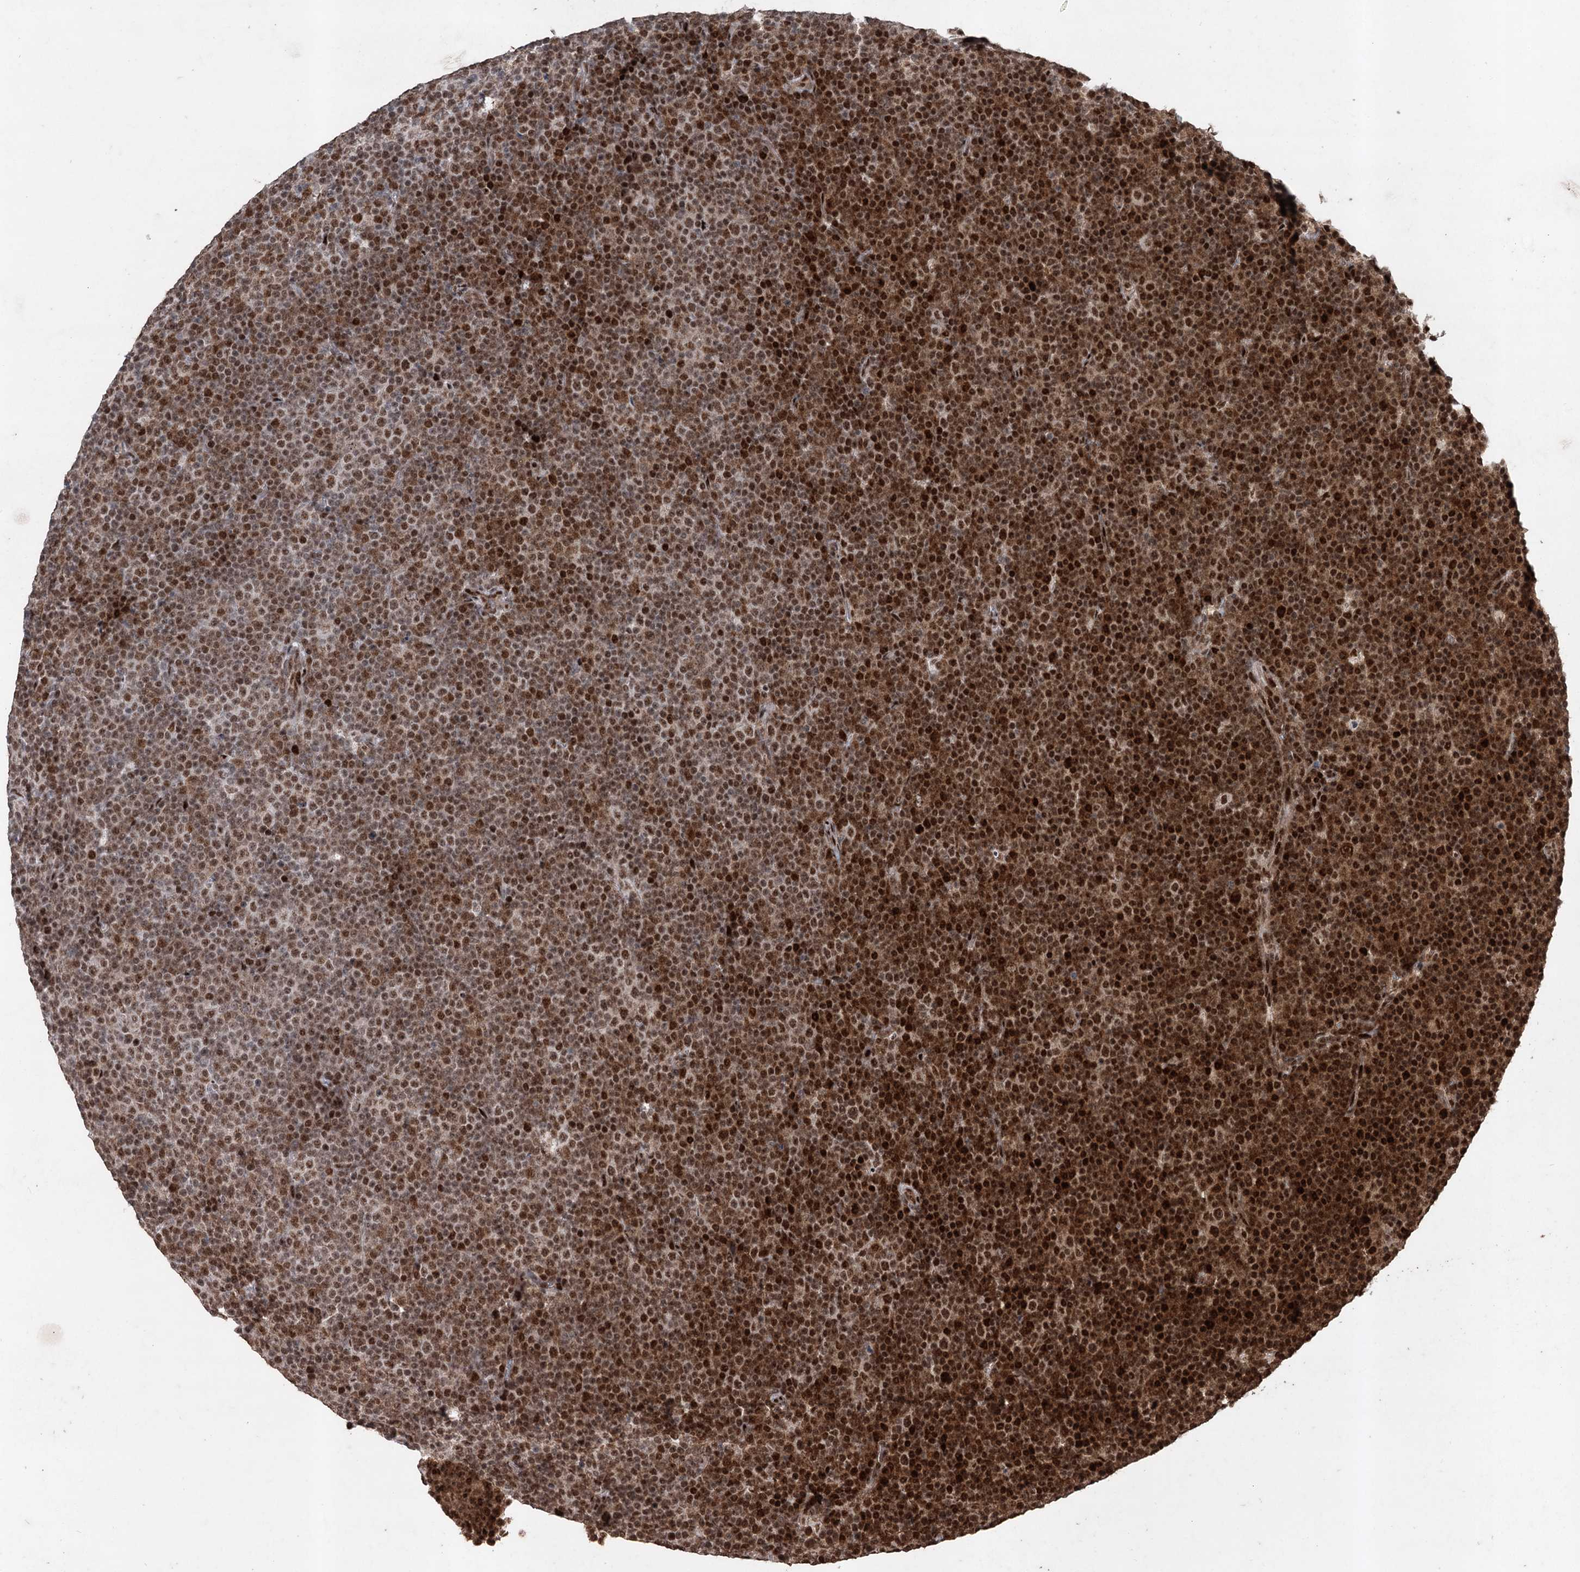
{"staining": {"intensity": "strong", "quantity": ">75%", "location": "nuclear"}, "tissue": "lymphoma", "cell_type": "Tumor cells", "image_type": "cancer", "snomed": [{"axis": "morphology", "description": "Malignant lymphoma, non-Hodgkin's type, Low grade"}, {"axis": "topography", "description": "Lymph node"}], "caption": "Protein expression analysis of low-grade malignant lymphoma, non-Hodgkin's type reveals strong nuclear positivity in approximately >75% of tumor cells. The staining is performed using DAB brown chromogen to label protein expression. The nuclei are counter-stained blue using hematoxylin.", "gene": "PDCD4", "patient": {"sex": "female", "age": 67}}